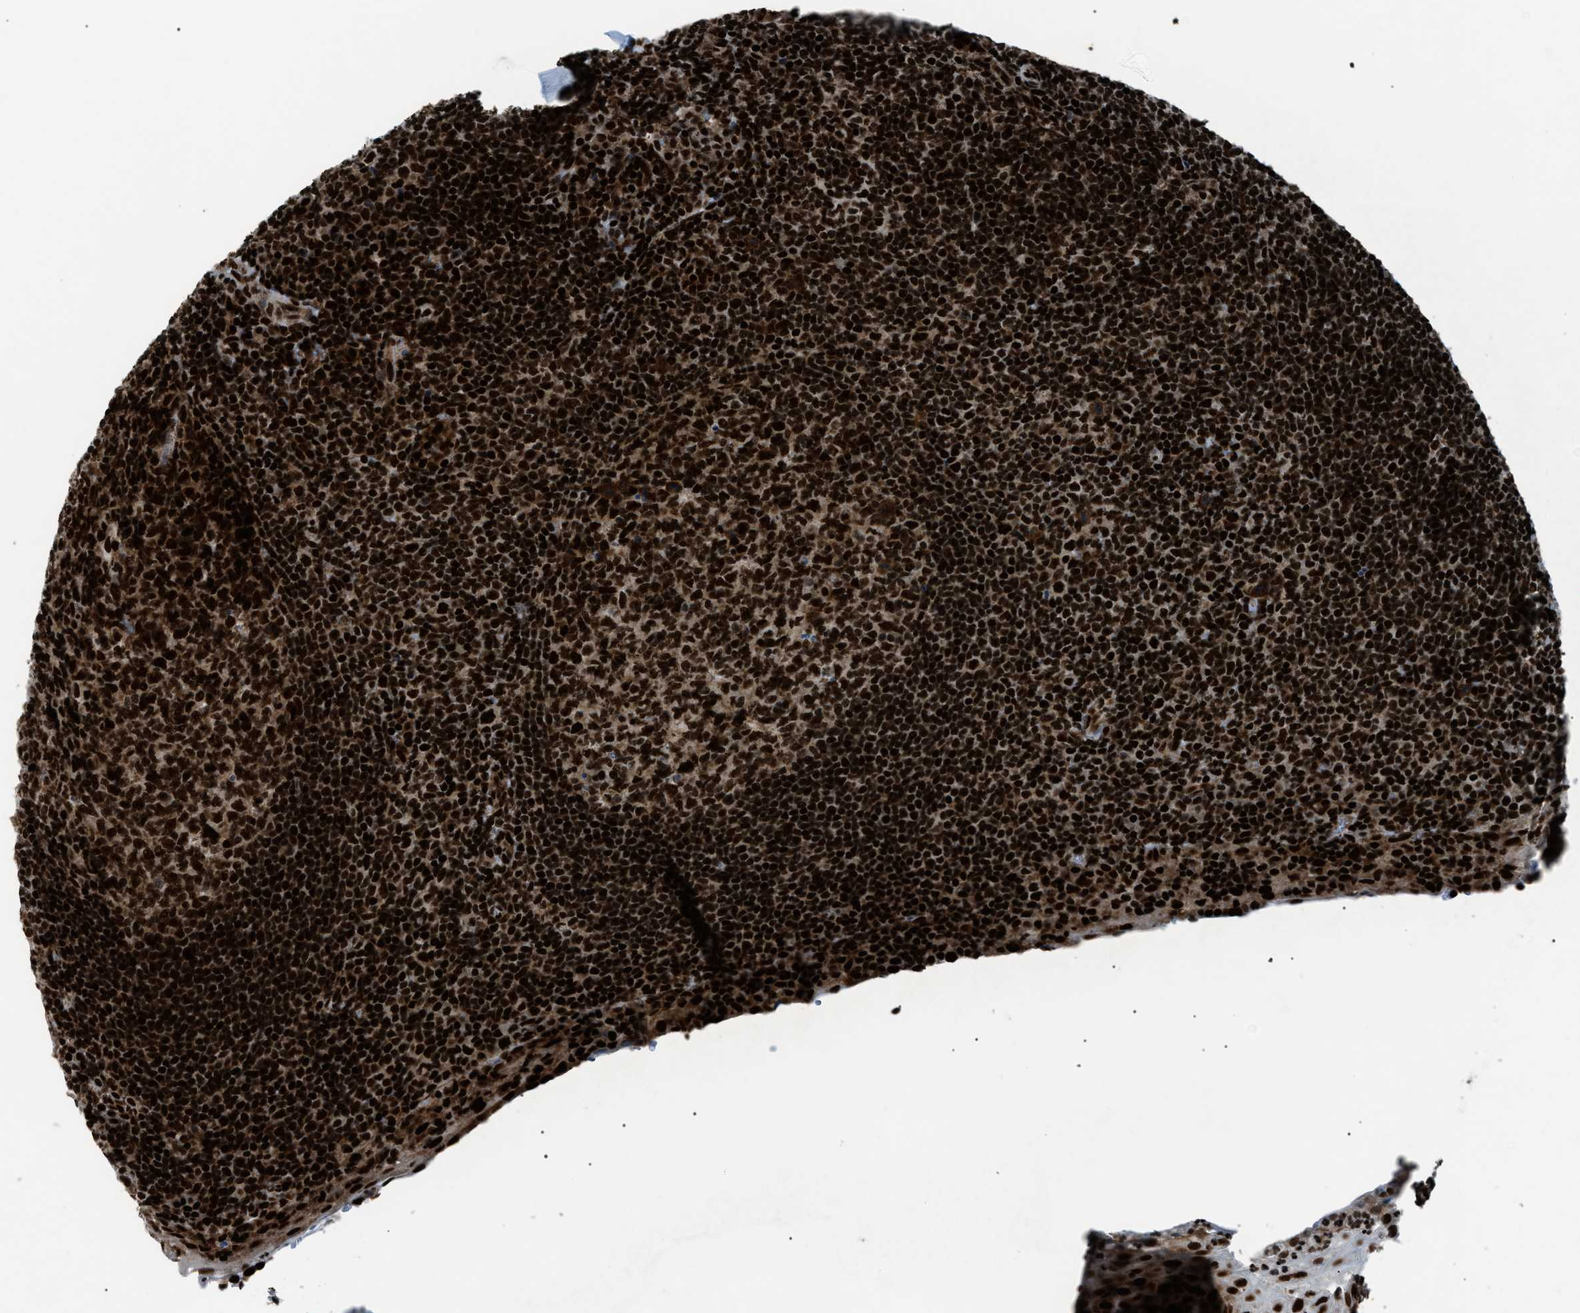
{"staining": {"intensity": "strong", "quantity": ">75%", "location": "nuclear"}, "tissue": "tonsil", "cell_type": "Germinal center cells", "image_type": "normal", "snomed": [{"axis": "morphology", "description": "Normal tissue, NOS"}, {"axis": "topography", "description": "Tonsil"}], "caption": "This is an image of immunohistochemistry (IHC) staining of normal tonsil, which shows strong positivity in the nuclear of germinal center cells.", "gene": "HNRNPK", "patient": {"sex": "male", "age": 37}}